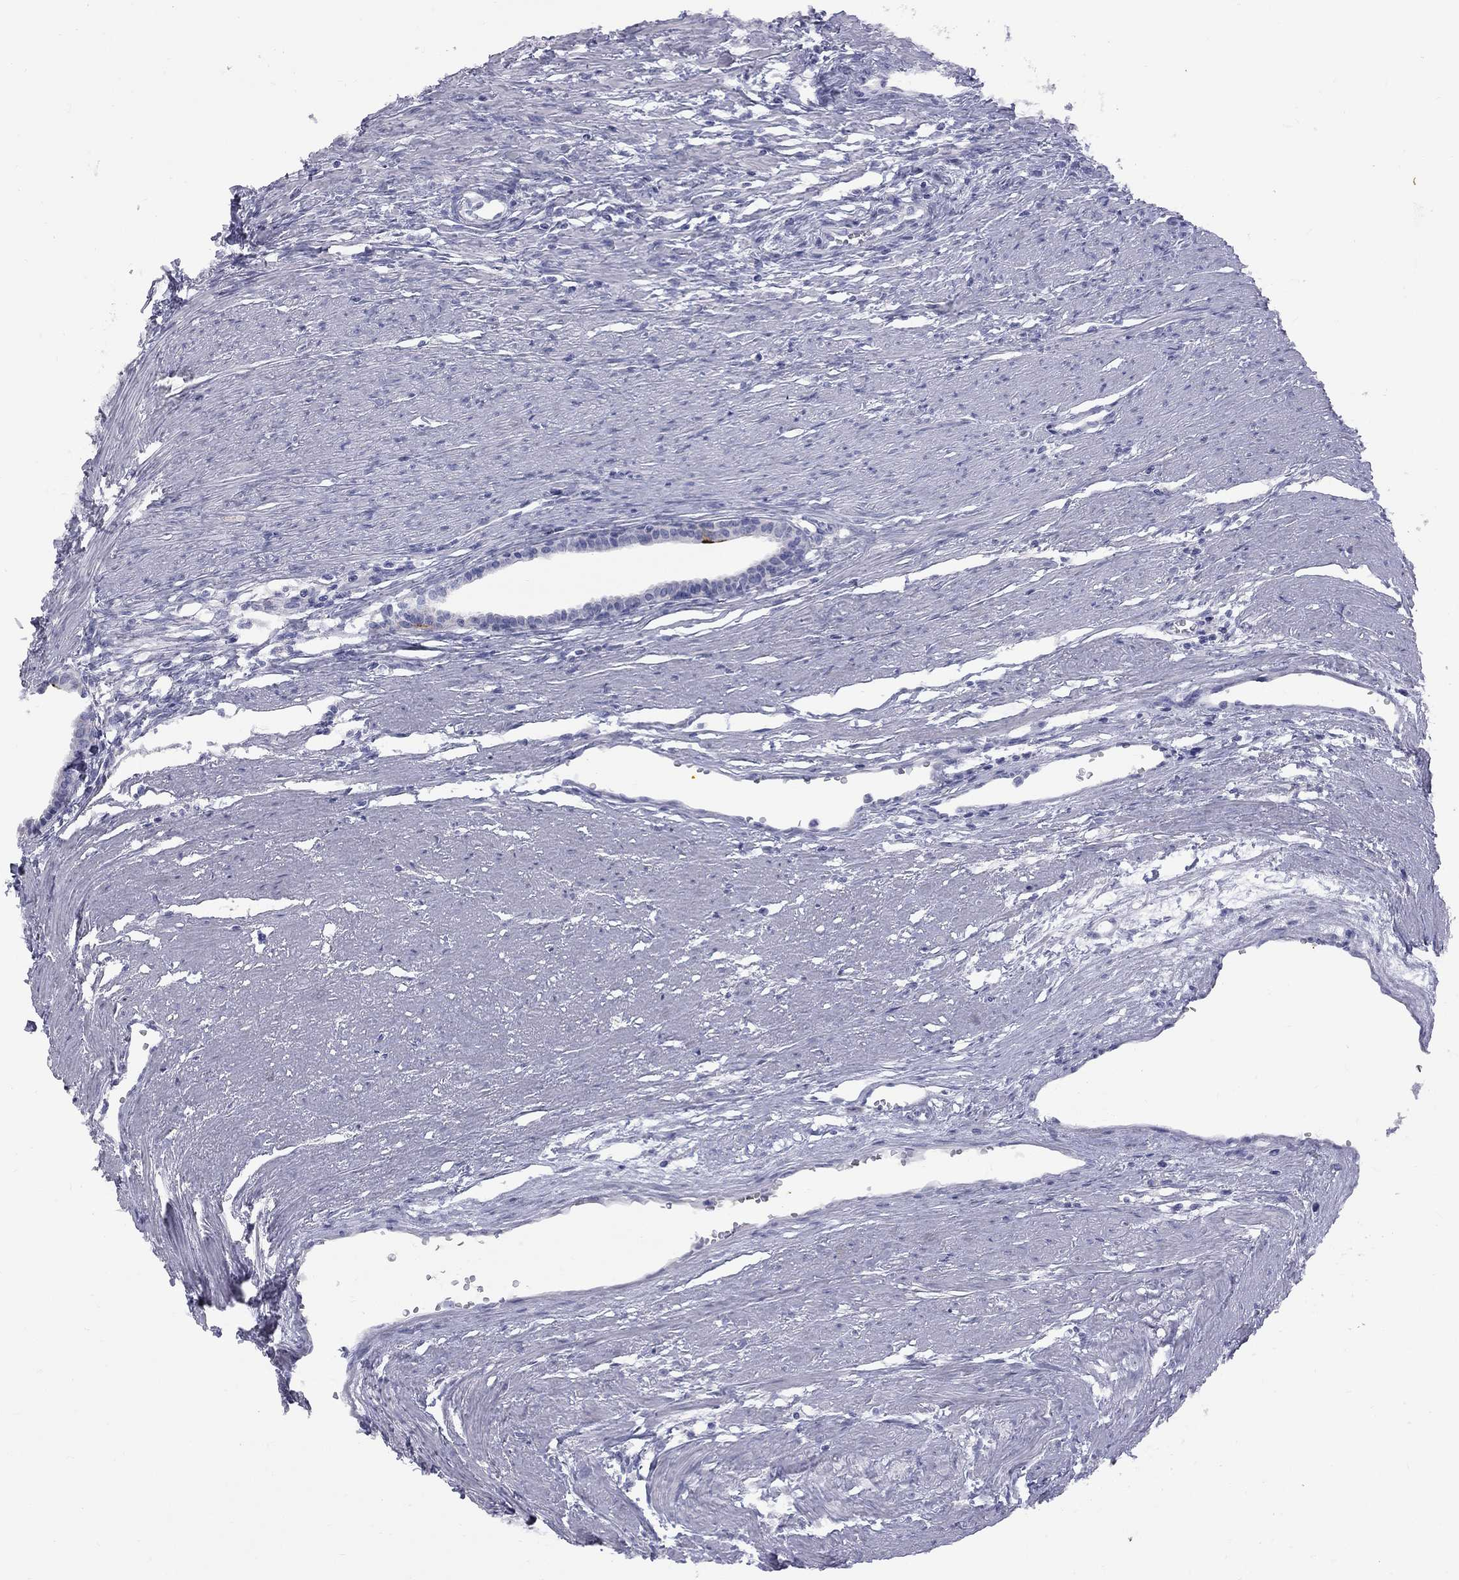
{"staining": {"intensity": "negative", "quantity": "none", "location": "none"}, "tissue": "prostate", "cell_type": "Glandular cells", "image_type": "normal", "snomed": [{"axis": "morphology", "description": "Normal tissue, NOS"}, {"axis": "topography", "description": "Prostate"}], "caption": "A photomicrograph of prostate stained for a protein demonstrates no brown staining in glandular cells. The staining is performed using DAB (3,3'-diaminobenzidine) brown chromogen with nuclei counter-stained in using hematoxylin.", "gene": "ABCB4", "patient": {"sex": "male", "age": 60}}